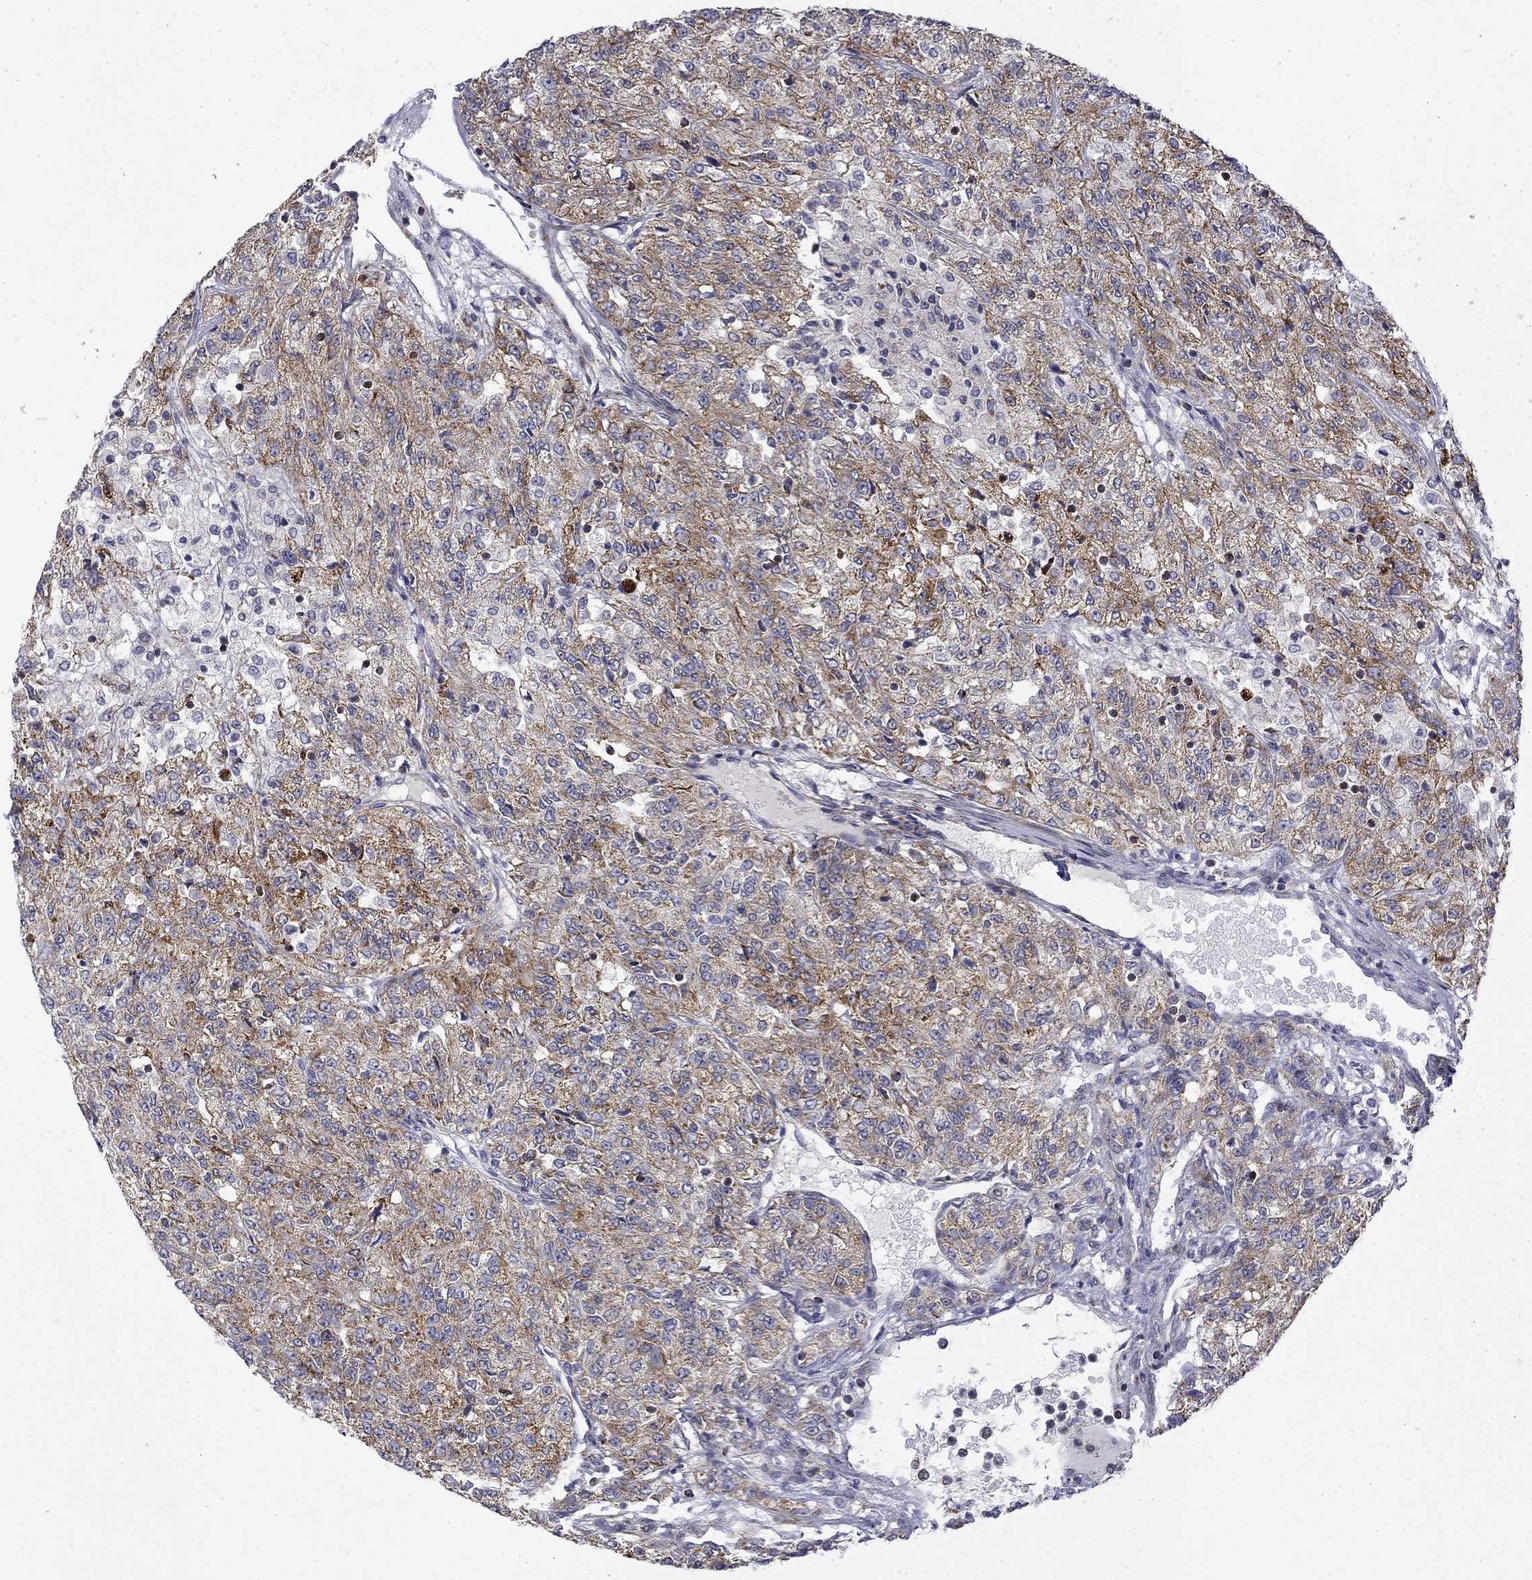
{"staining": {"intensity": "strong", "quantity": "25%-75%", "location": "cytoplasmic/membranous"}, "tissue": "renal cancer", "cell_type": "Tumor cells", "image_type": "cancer", "snomed": [{"axis": "morphology", "description": "Adenocarcinoma, NOS"}, {"axis": "topography", "description": "Kidney"}], "caption": "There is high levels of strong cytoplasmic/membranous staining in tumor cells of renal cancer (adenocarcinoma), as demonstrated by immunohistochemical staining (brown color).", "gene": "PCBP3", "patient": {"sex": "female", "age": 63}}